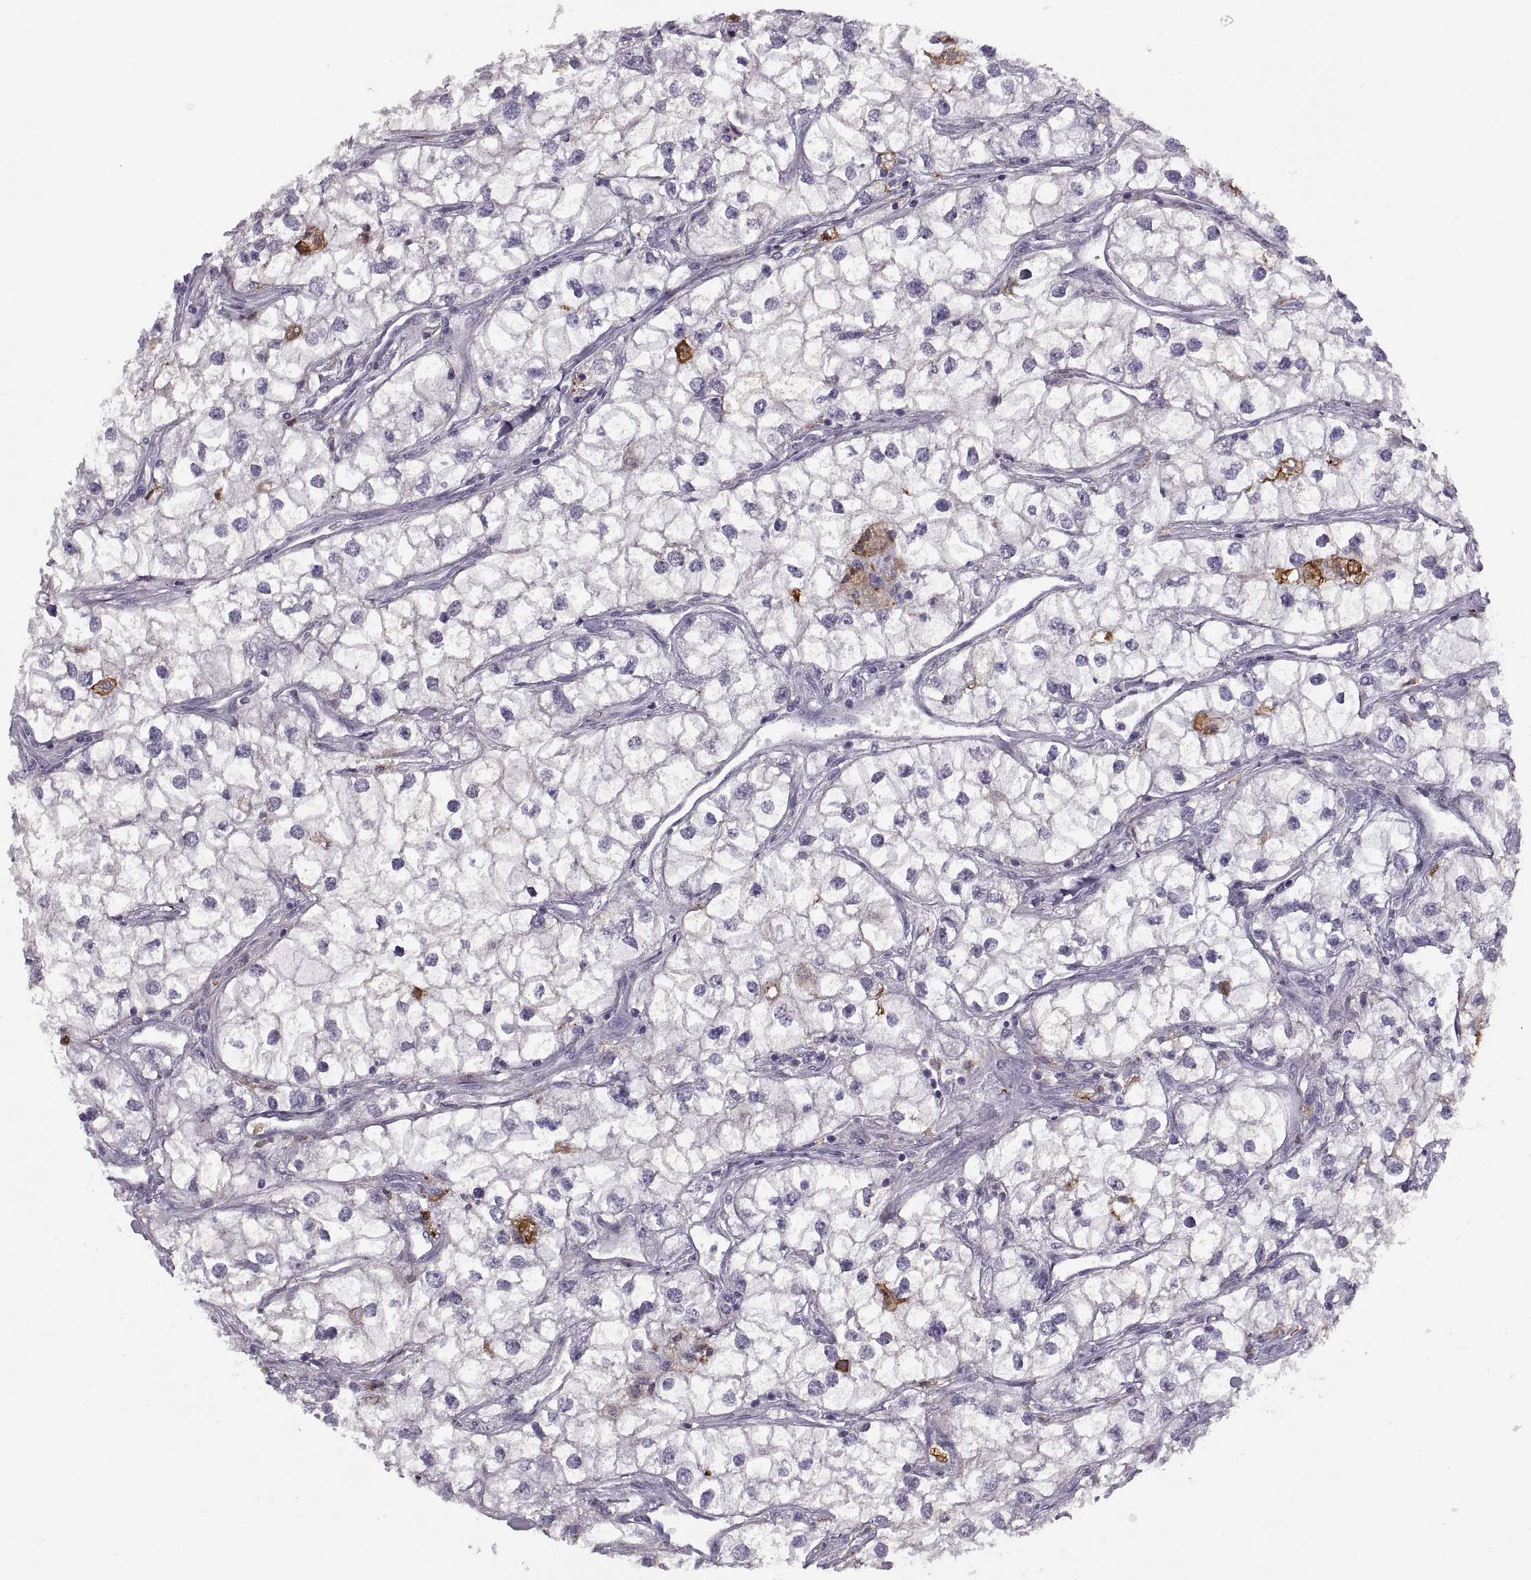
{"staining": {"intensity": "negative", "quantity": "none", "location": "none"}, "tissue": "renal cancer", "cell_type": "Tumor cells", "image_type": "cancer", "snomed": [{"axis": "morphology", "description": "Adenocarcinoma, NOS"}, {"axis": "topography", "description": "Kidney"}], "caption": "Tumor cells show no significant protein staining in renal cancer (adenocarcinoma).", "gene": "H2AP", "patient": {"sex": "male", "age": 59}}